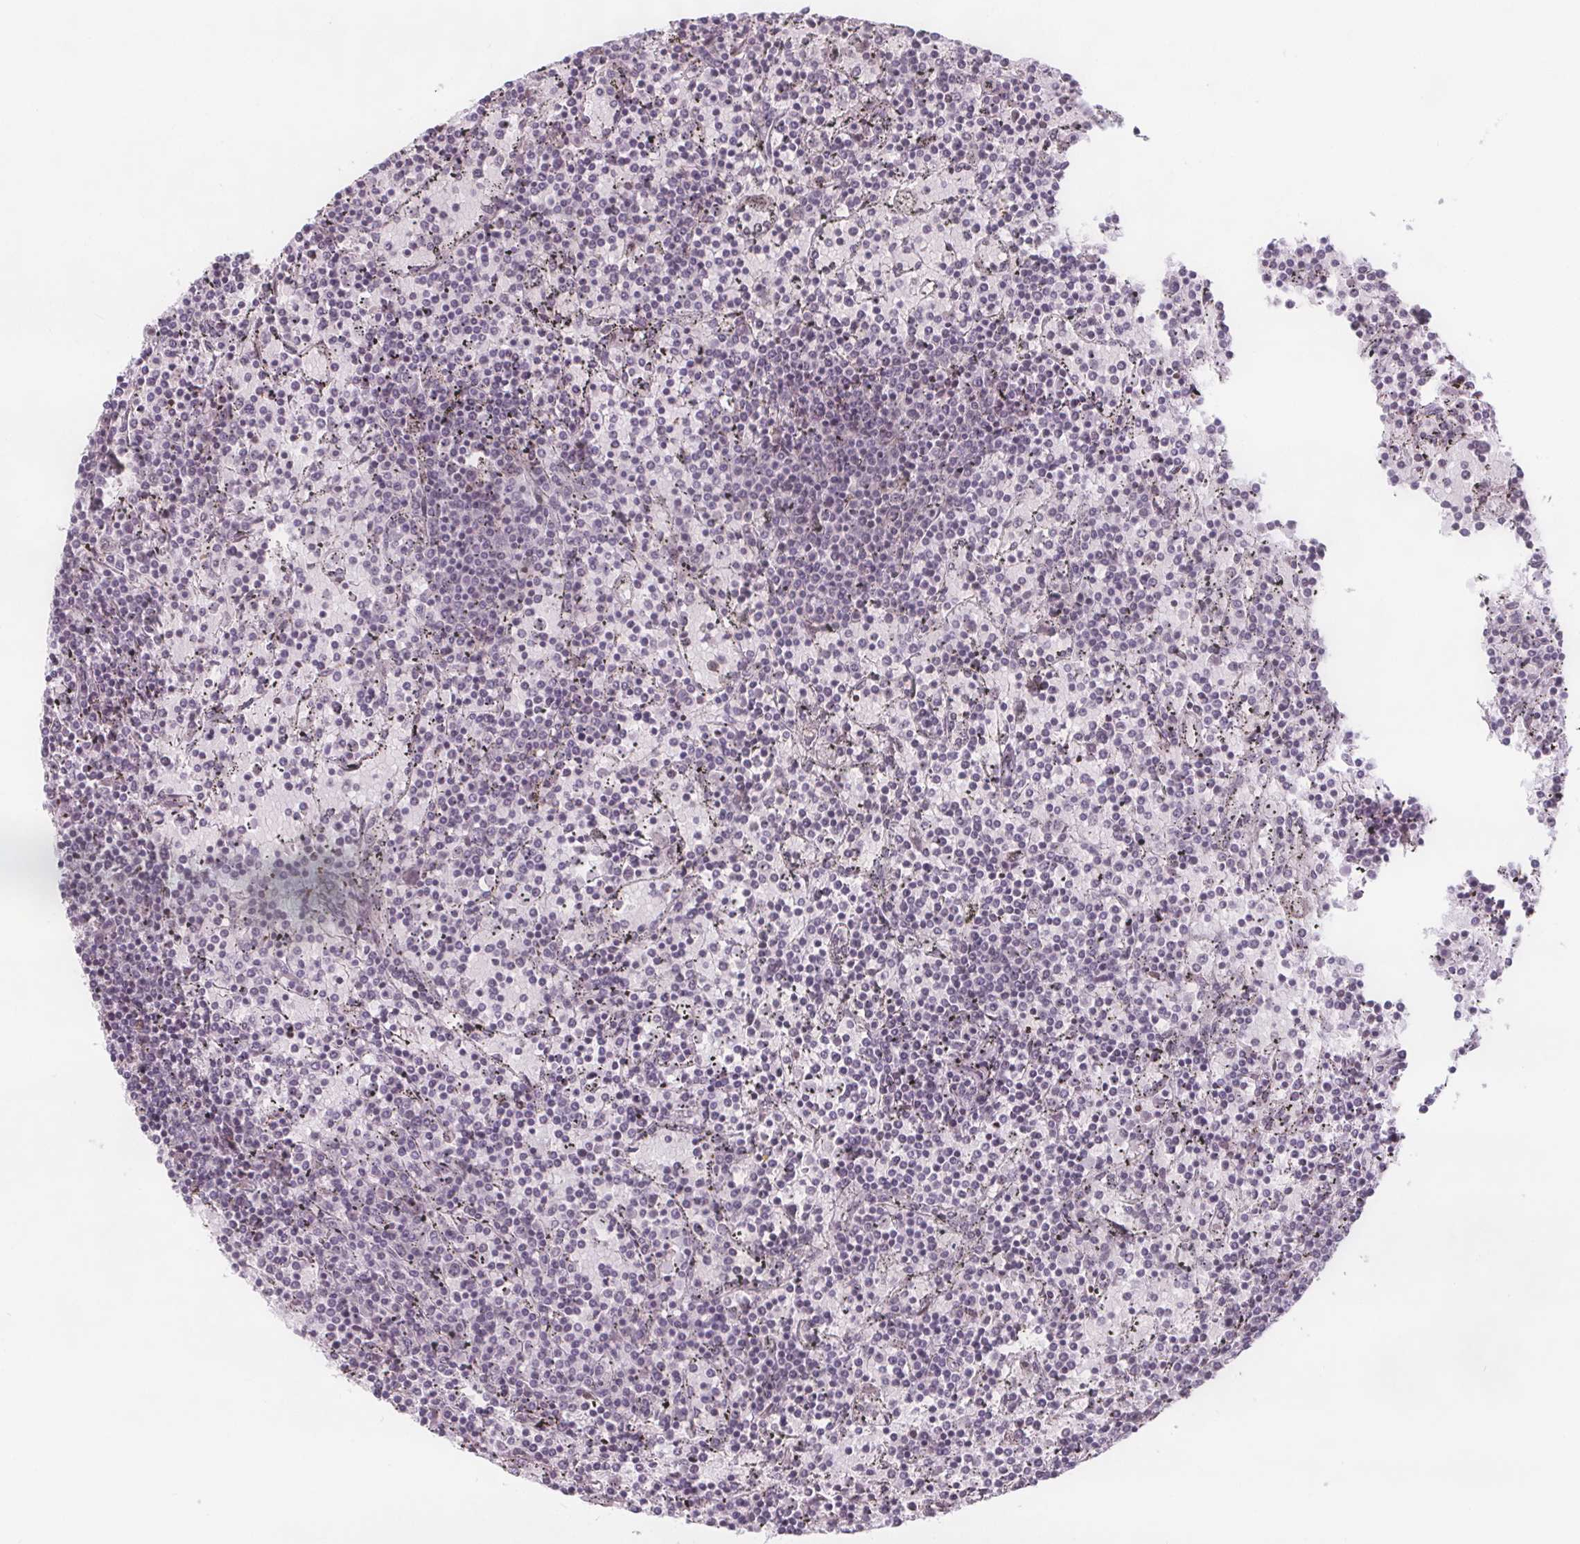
{"staining": {"intensity": "negative", "quantity": "none", "location": "none"}, "tissue": "lymphoma", "cell_type": "Tumor cells", "image_type": "cancer", "snomed": [{"axis": "morphology", "description": "Malignant lymphoma, non-Hodgkin's type, Low grade"}, {"axis": "topography", "description": "Spleen"}], "caption": "This is an immunohistochemistry image of human lymphoma. There is no expression in tumor cells.", "gene": "NOLC1", "patient": {"sex": "female", "age": 77}}